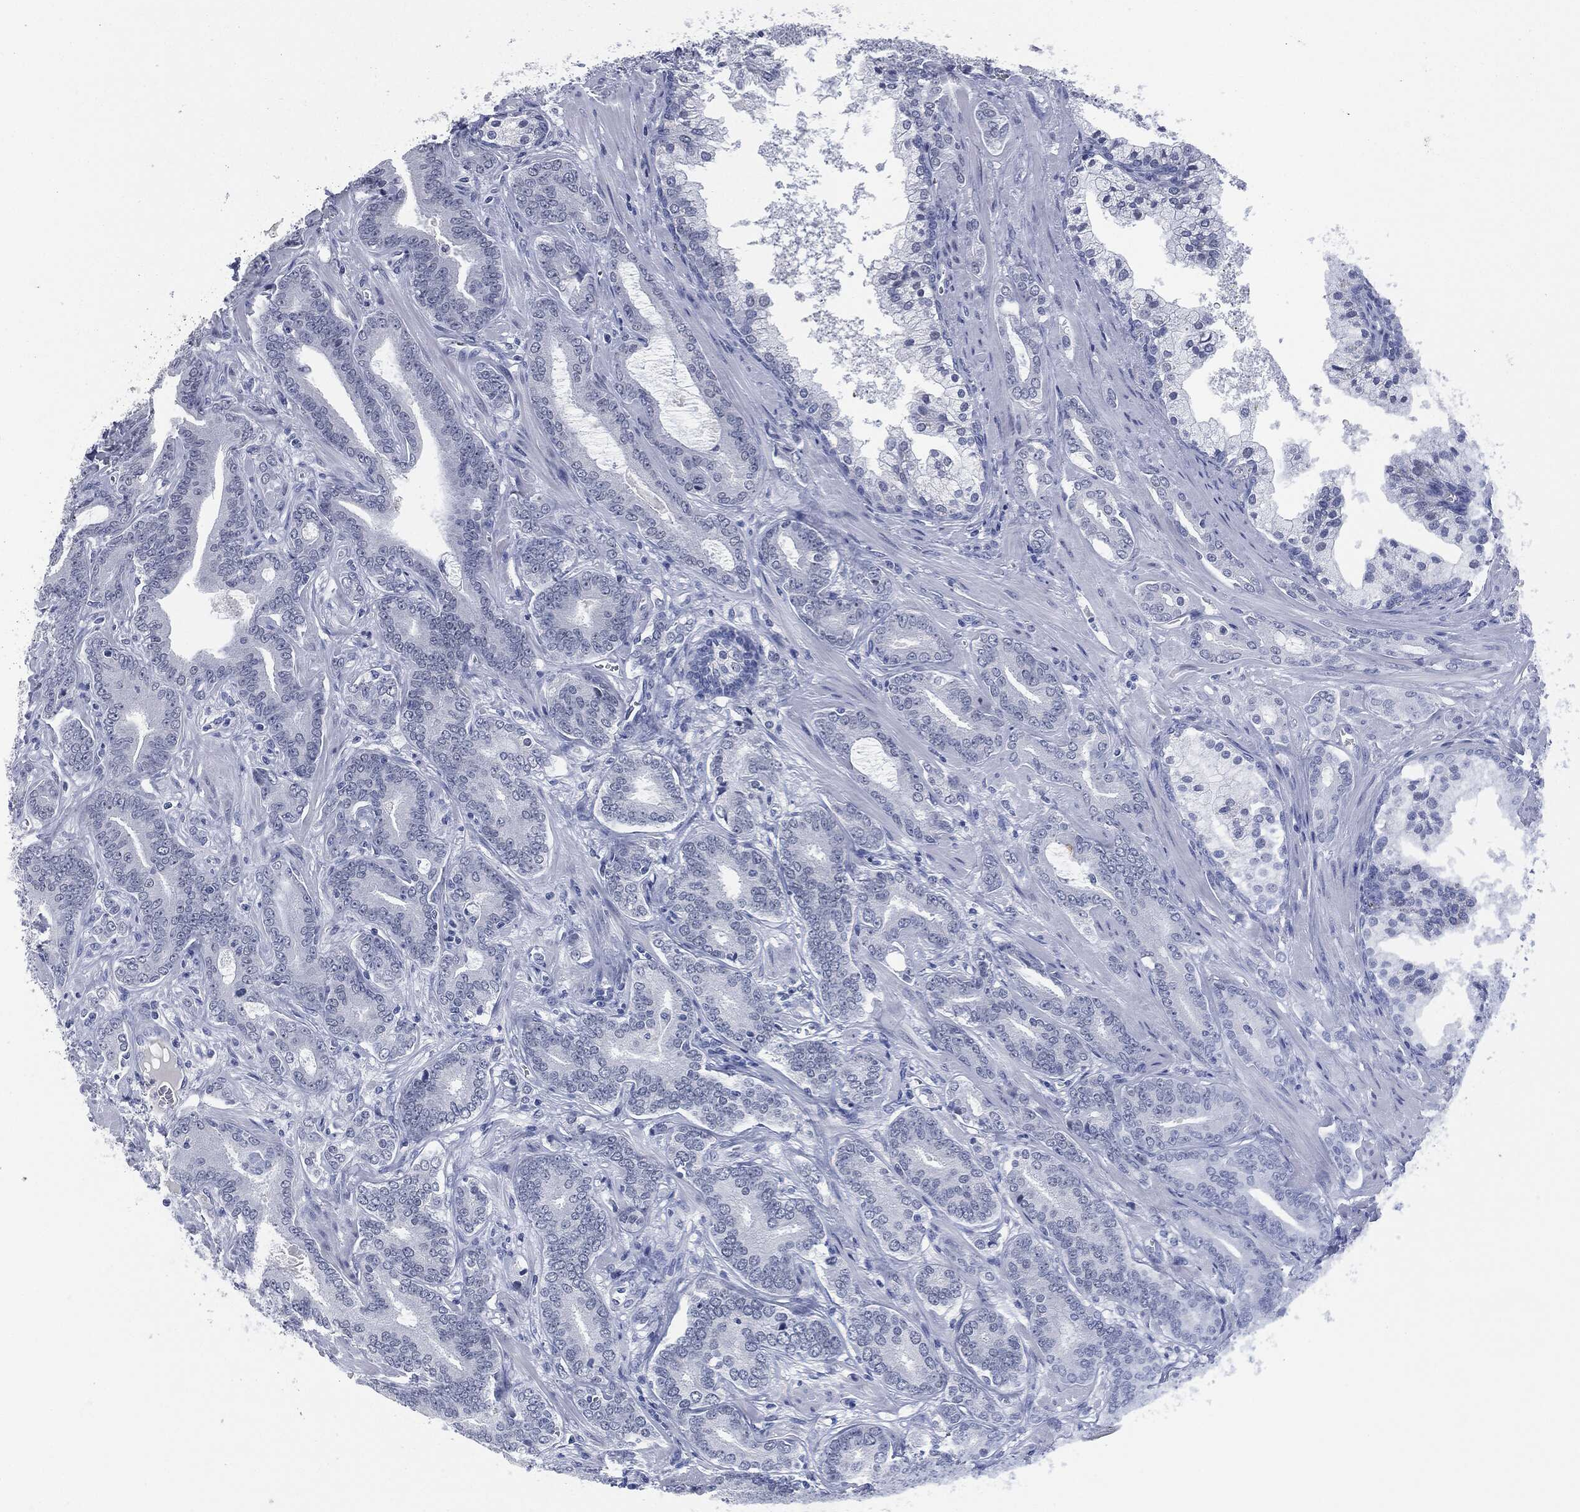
{"staining": {"intensity": "negative", "quantity": "none", "location": "none"}, "tissue": "prostate cancer", "cell_type": "Tumor cells", "image_type": "cancer", "snomed": [{"axis": "morphology", "description": "Adenocarcinoma, NOS"}, {"axis": "topography", "description": "Prostate"}], "caption": "Tumor cells are negative for protein expression in human prostate adenocarcinoma.", "gene": "MUC16", "patient": {"sex": "male", "age": 55}}